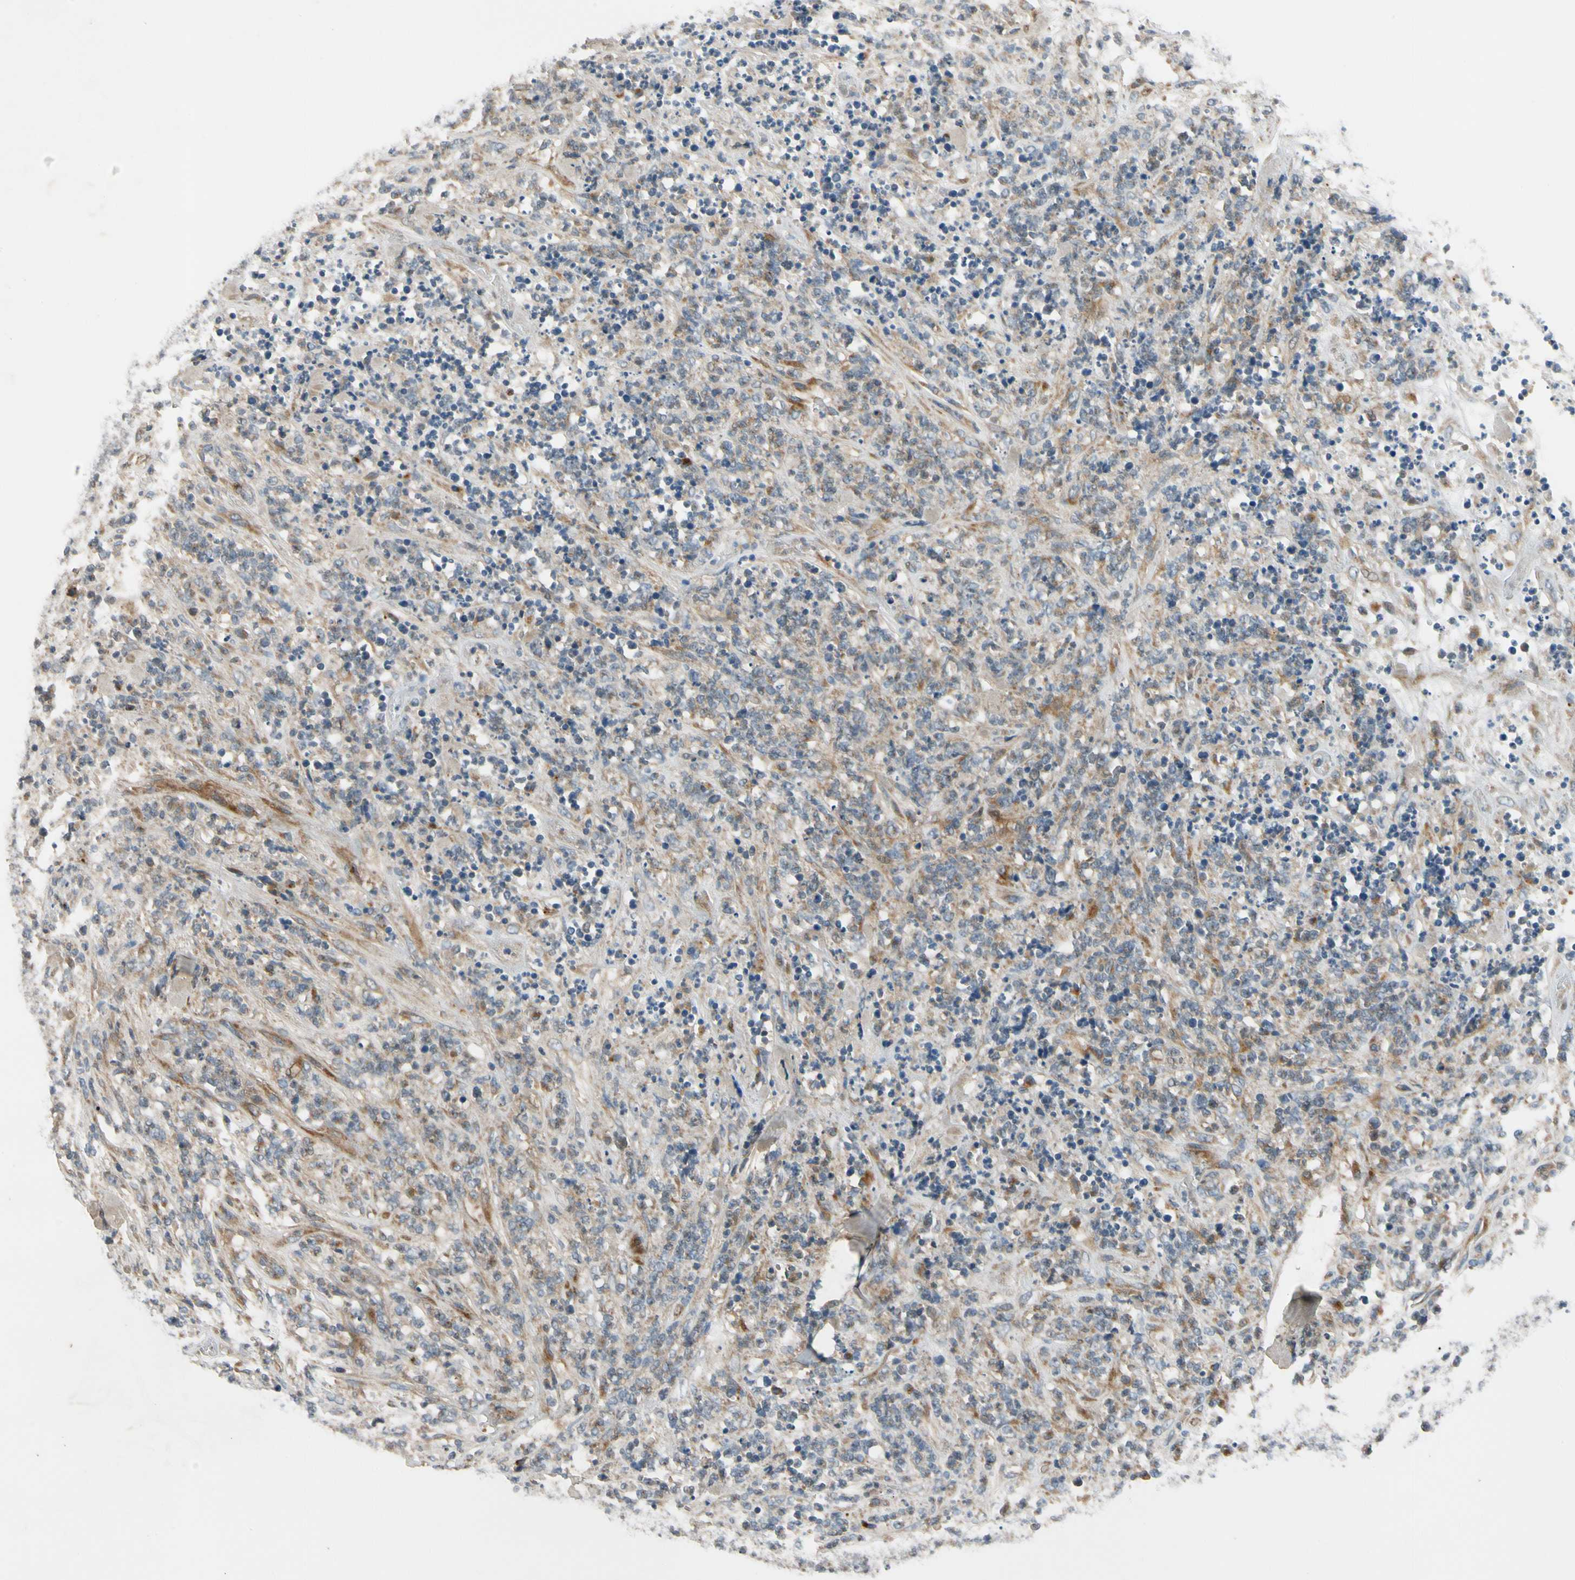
{"staining": {"intensity": "moderate", "quantity": ">75%", "location": "cytoplasmic/membranous"}, "tissue": "lymphoma", "cell_type": "Tumor cells", "image_type": "cancer", "snomed": [{"axis": "morphology", "description": "Malignant lymphoma, non-Hodgkin's type, High grade"}, {"axis": "topography", "description": "Soft tissue"}], "caption": "Moderate cytoplasmic/membranous positivity is seen in about >75% of tumor cells in high-grade malignant lymphoma, non-Hodgkin's type.", "gene": "MST1R", "patient": {"sex": "male", "age": 18}}